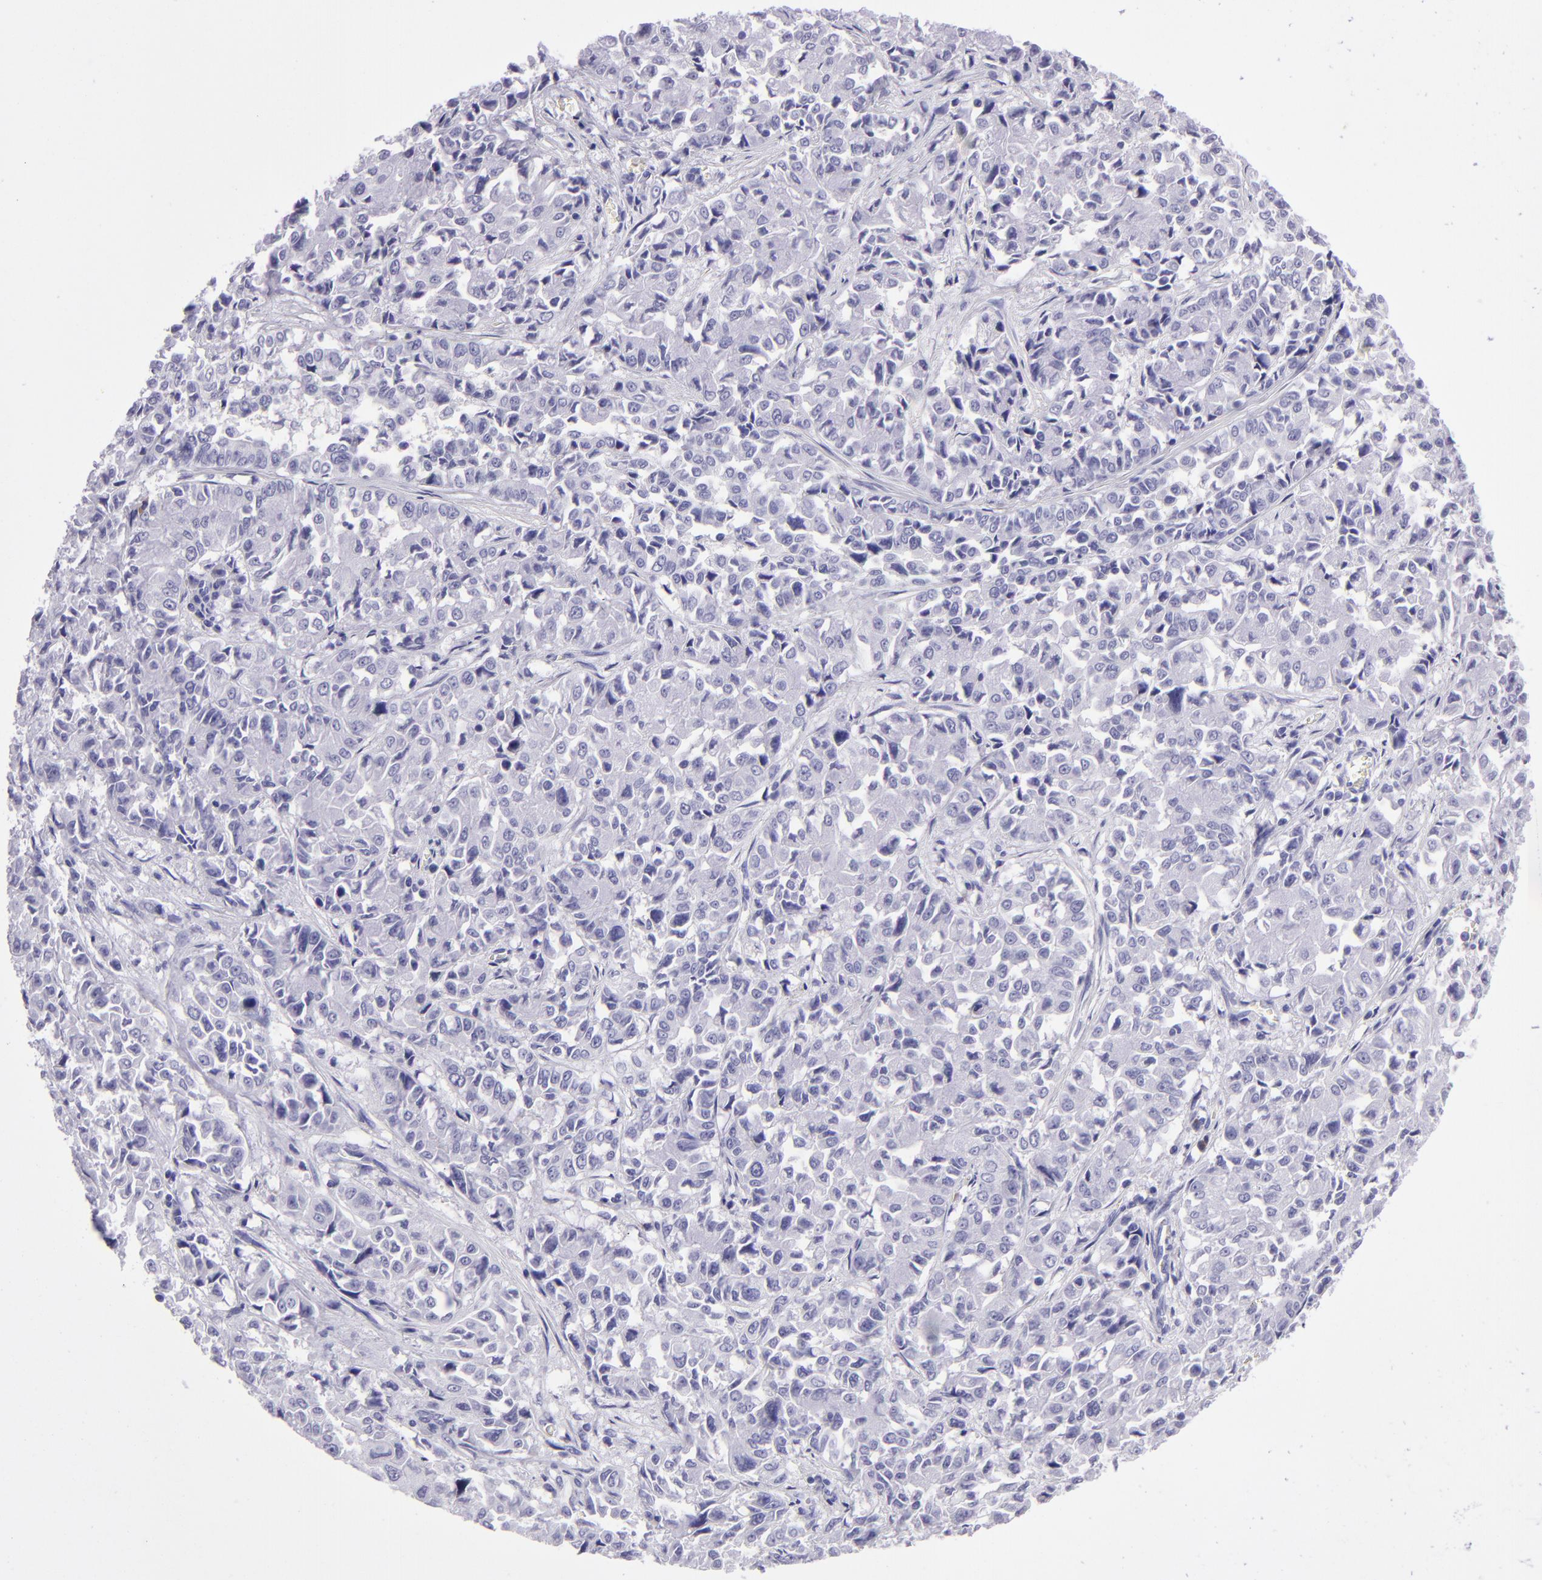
{"staining": {"intensity": "negative", "quantity": "none", "location": "none"}, "tissue": "pancreatic cancer", "cell_type": "Tumor cells", "image_type": "cancer", "snomed": [{"axis": "morphology", "description": "Adenocarcinoma, NOS"}, {"axis": "topography", "description": "Pancreas"}], "caption": "An immunohistochemistry (IHC) micrograph of pancreatic cancer (adenocarcinoma) is shown. There is no staining in tumor cells of pancreatic cancer (adenocarcinoma). Nuclei are stained in blue.", "gene": "TYRP1", "patient": {"sex": "female", "age": 52}}